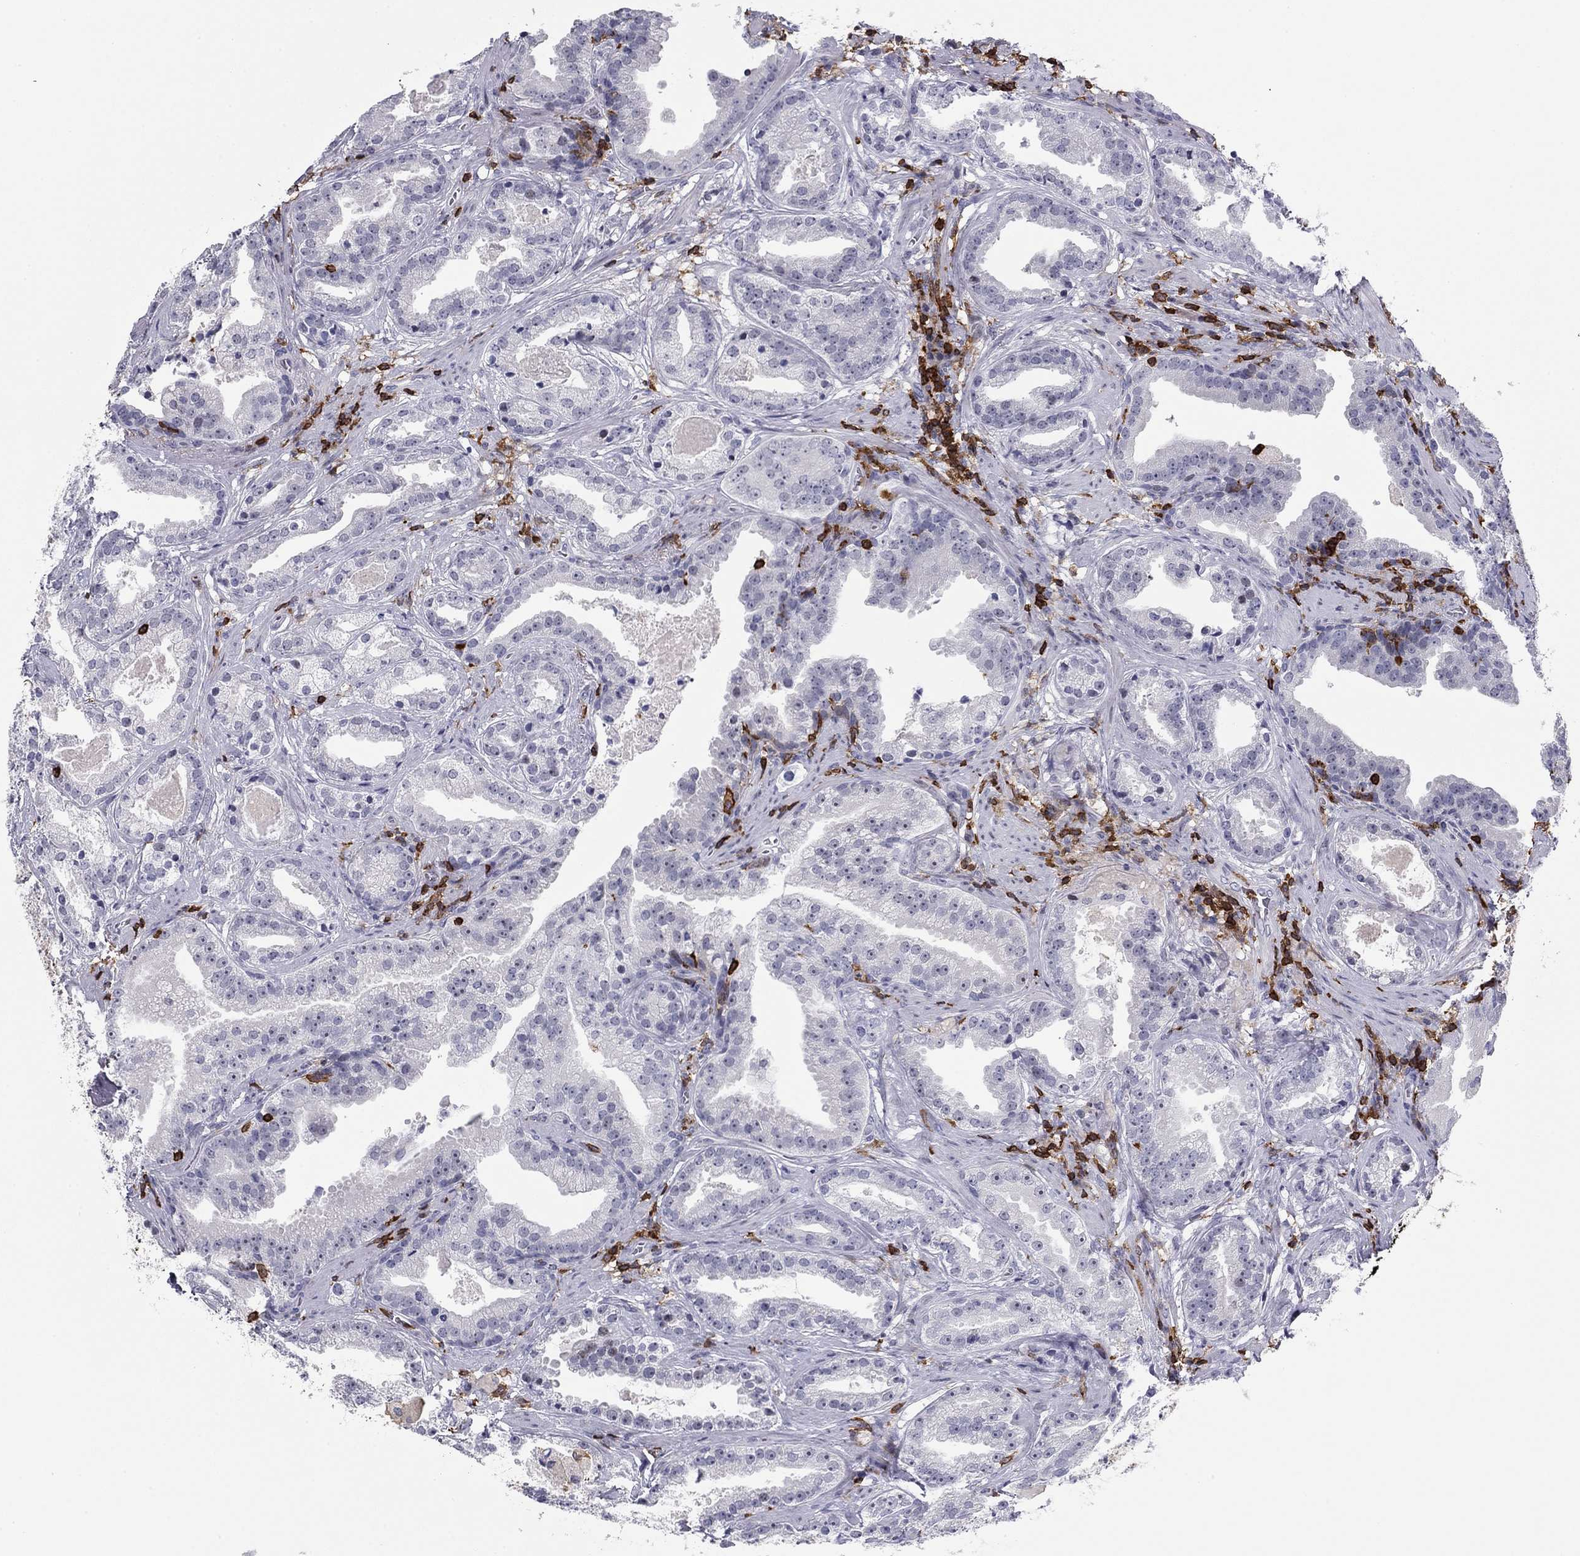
{"staining": {"intensity": "negative", "quantity": "none", "location": "none"}, "tissue": "prostate cancer", "cell_type": "Tumor cells", "image_type": "cancer", "snomed": [{"axis": "morphology", "description": "Adenocarcinoma, NOS"}, {"axis": "morphology", "description": "Adenocarcinoma, High grade"}, {"axis": "topography", "description": "Prostate"}], "caption": "A high-resolution micrograph shows immunohistochemistry staining of prostate cancer (adenocarcinoma), which reveals no significant positivity in tumor cells.", "gene": "ARHGAP27", "patient": {"sex": "male", "age": 64}}